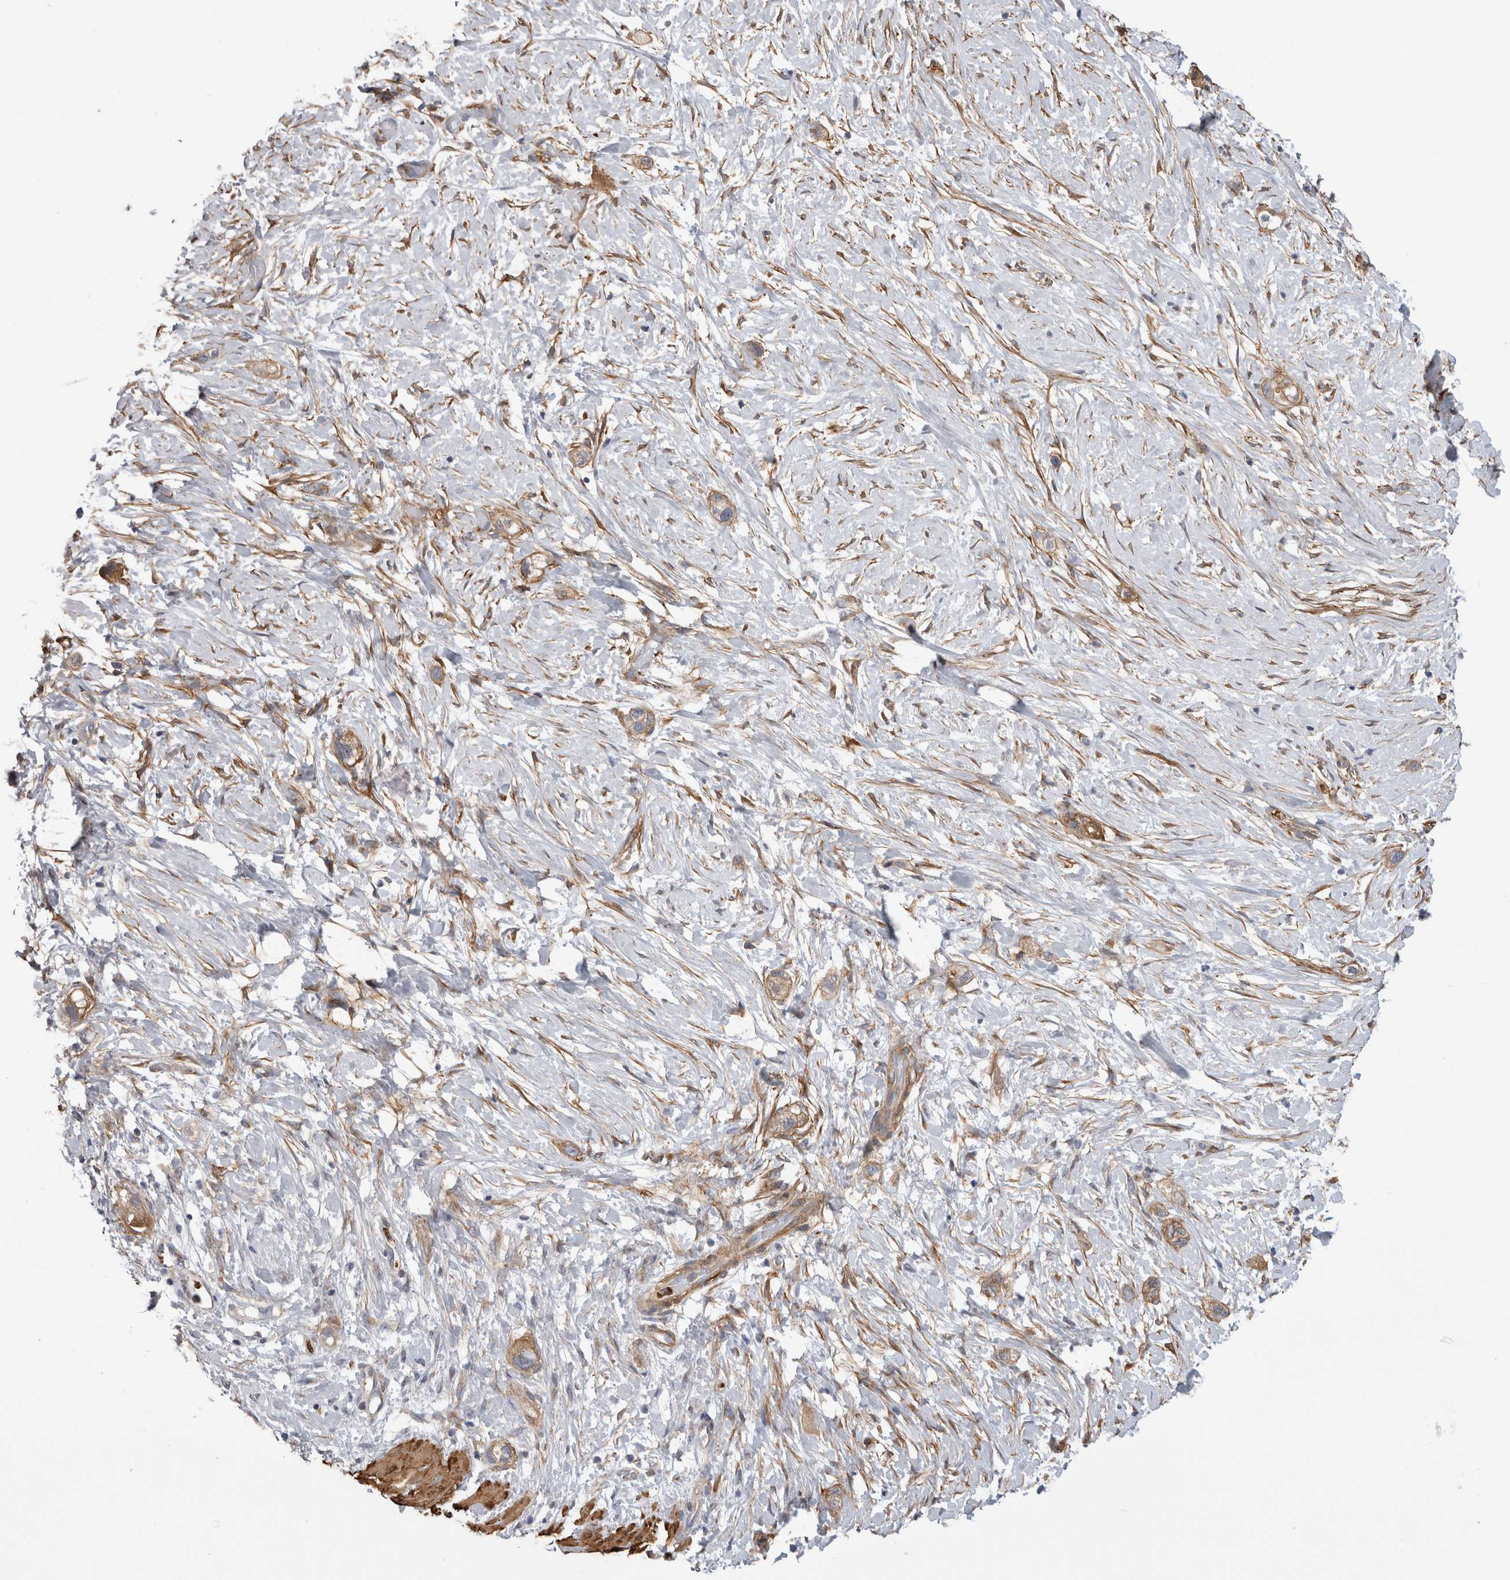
{"staining": {"intensity": "weak", "quantity": ">75%", "location": "cytoplasmic/membranous"}, "tissue": "stomach cancer", "cell_type": "Tumor cells", "image_type": "cancer", "snomed": [{"axis": "morphology", "description": "Adenocarcinoma, NOS"}, {"axis": "topography", "description": "Stomach"}, {"axis": "topography", "description": "Stomach, lower"}], "caption": "Stomach cancer (adenocarcinoma) tissue exhibits weak cytoplasmic/membranous staining in about >75% of tumor cells", "gene": "EPRS1", "patient": {"sex": "female", "age": 48}}